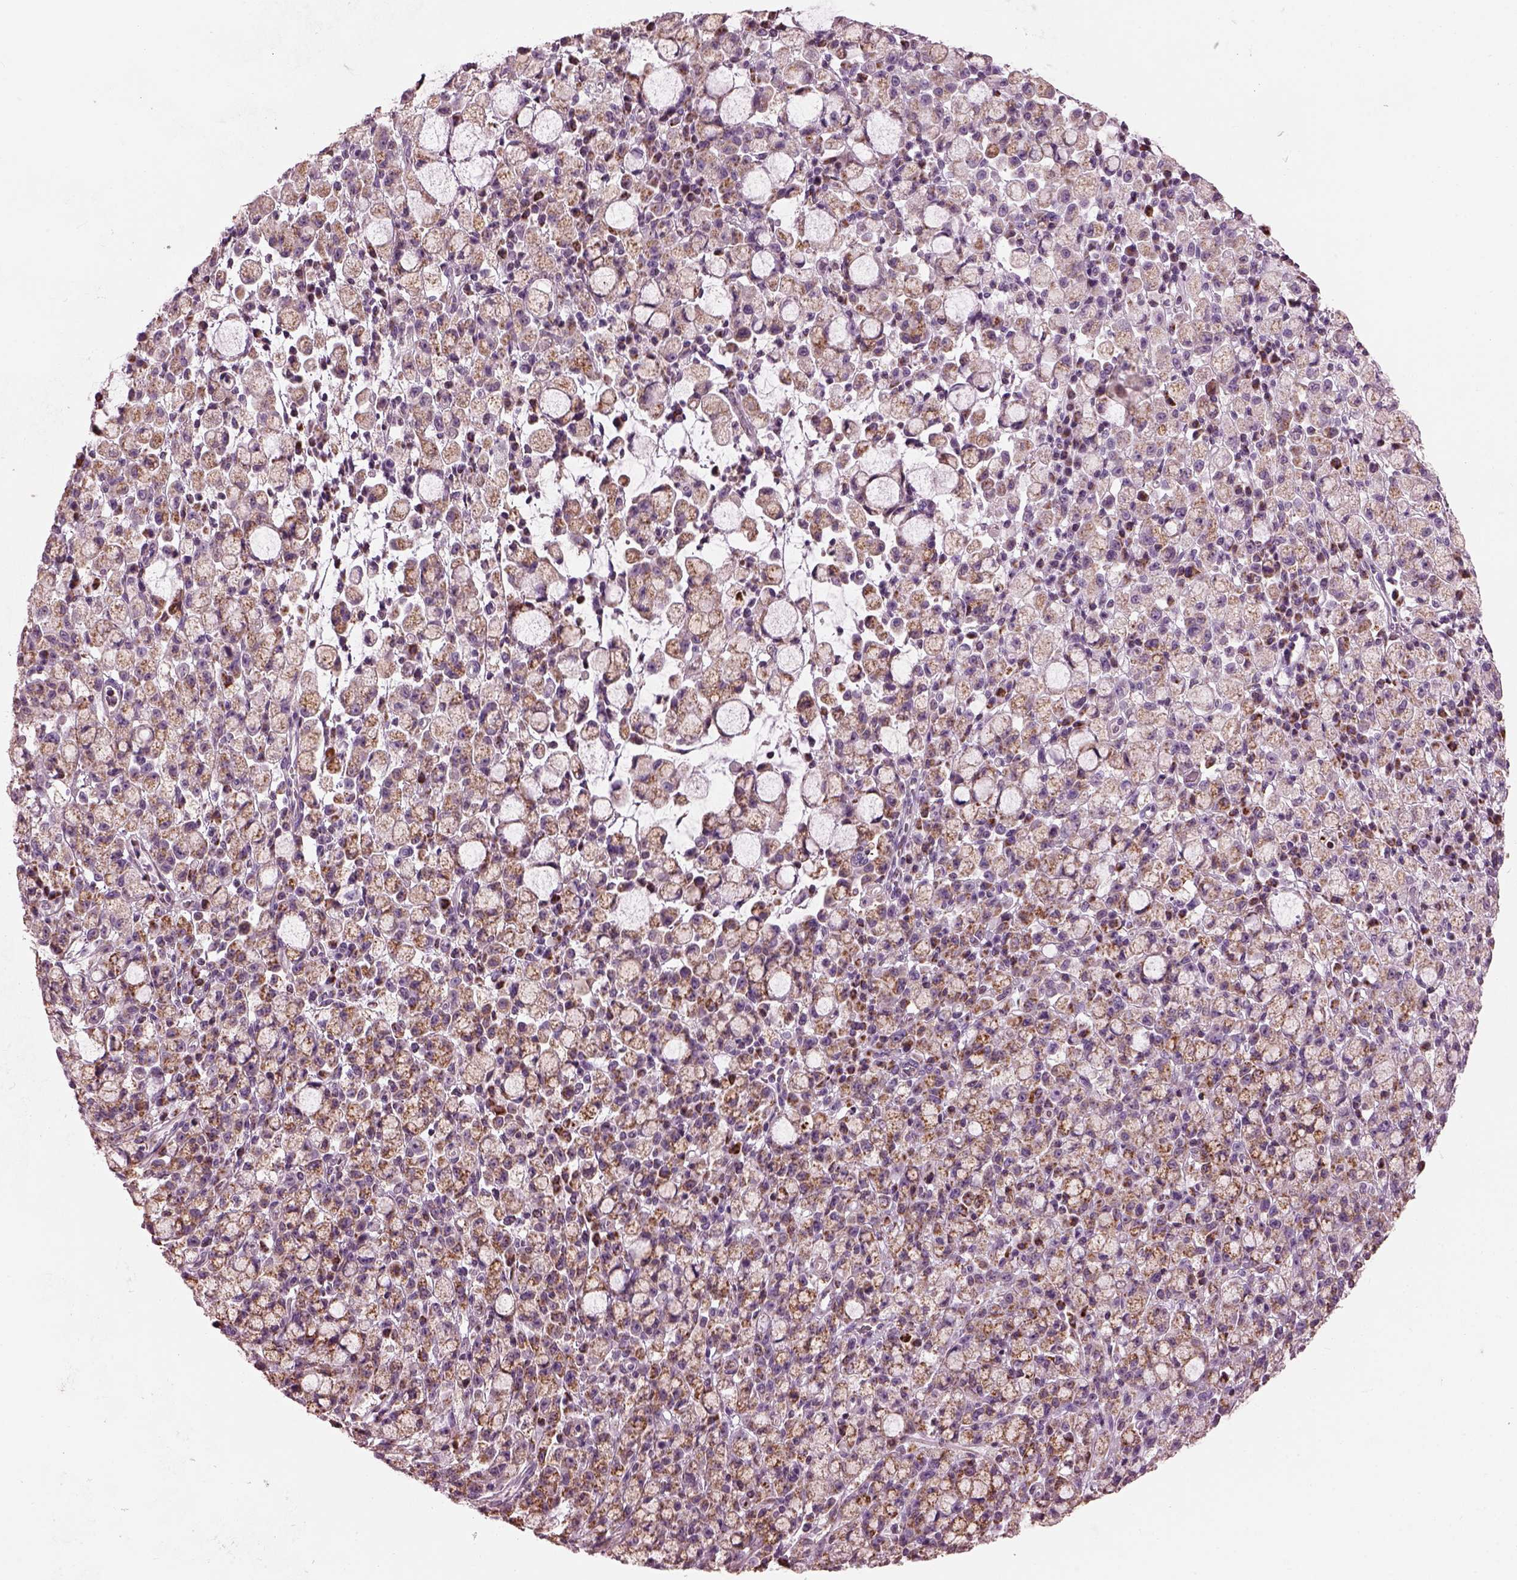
{"staining": {"intensity": "moderate", "quantity": ">75%", "location": "cytoplasmic/membranous"}, "tissue": "stomach cancer", "cell_type": "Tumor cells", "image_type": "cancer", "snomed": [{"axis": "morphology", "description": "Adenocarcinoma, NOS"}, {"axis": "topography", "description": "Stomach"}], "caption": "Approximately >75% of tumor cells in adenocarcinoma (stomach) display moderate cytoplasmic/membranous protein staining as visualized by brown immunohistochemical staining.", "gene": "ATP5MF", "patient": {"sex": "male", "age": 58}}